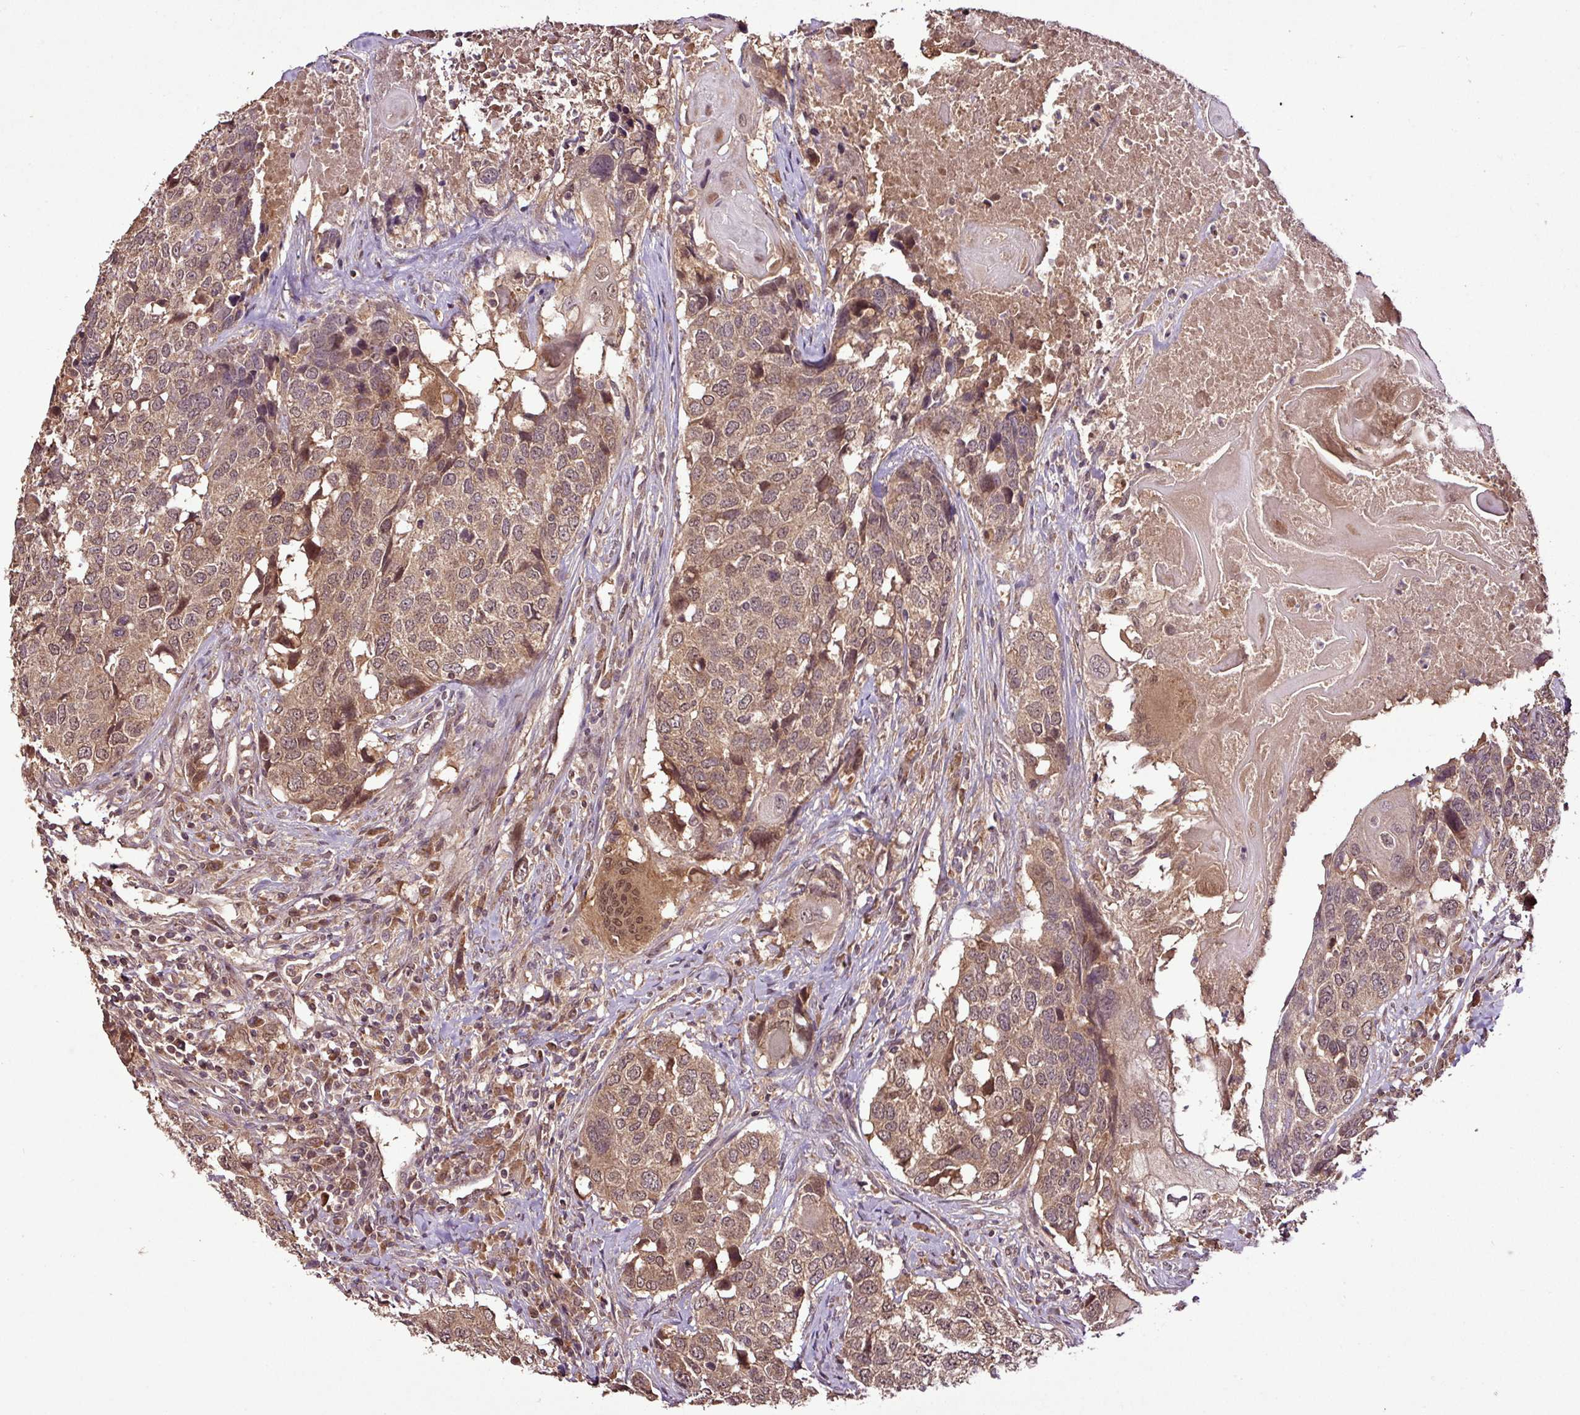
{"staining": {"intensity": "moderate", "quantity": ">75%", "location": "cytoplasmic/membranous,nuclear"}, "tissue": "head and neck cancer", "cell_type": "Tumor cells", "image_type": "cancer", "snomed": [{"axis": "morphology", "description": "Squamous cell carcinoma, NOS"}, {"axis": "topography", "description": "Head-Neck"}], "caption": "High-magnification brightfield microscopy of head and neck squamous cell carcinoma stained with DAB (brown) and counterstained with hematoxylin (blue). tumor cells exhibit moderate cytoplasmic/membranous and nuclear staining is appreciated in approximately>75% of cells. Using DAB (3,3'-diaminobenzidine) (brown) and hematoxylin (blue) stains, captured at high magnification using brightfield microscopy.", "gene": "FAIM", "patient": {"sex": "male", "age": 66}}